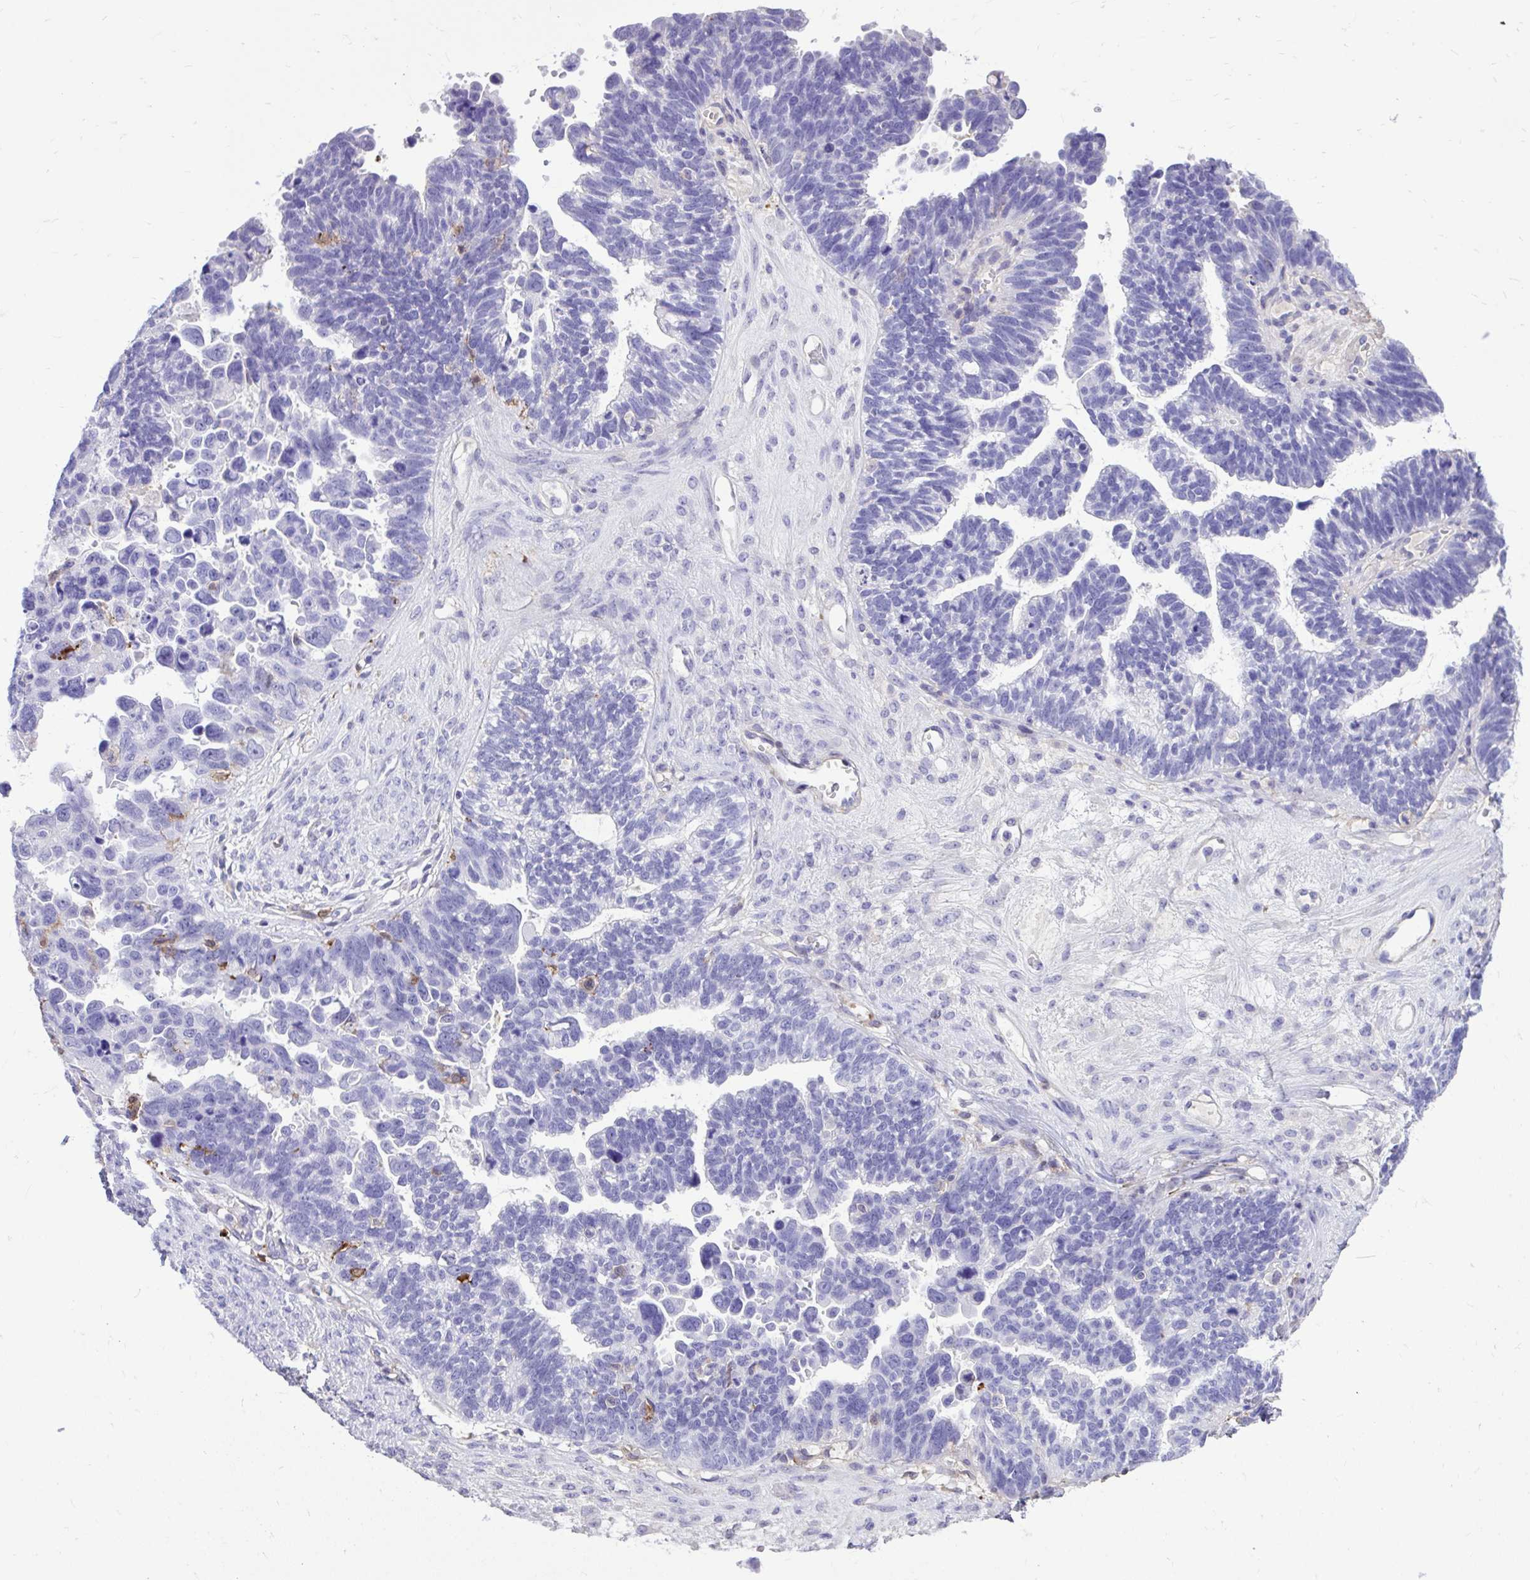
{"staining": {"intensity": "negative", "quantity": "none", "location": "none"}, "tissue": "ovarian cancer", "cell_type": "Tumor cells", "image_type": "cancer", "snomed": [{"axis": "morphology", "description": "Cystadenocarcinoma, serous, NOS"}, {"axis": "topography", "description": "Ovary"}], "caption": "Human ovarian cancer (serous cystadenocarcinoma) stained for a protein using immunohistochemistry demonstrates no staining in tumor cells.", "gene": "TLR7", "patient": {"sex": "female", "age": 60}}